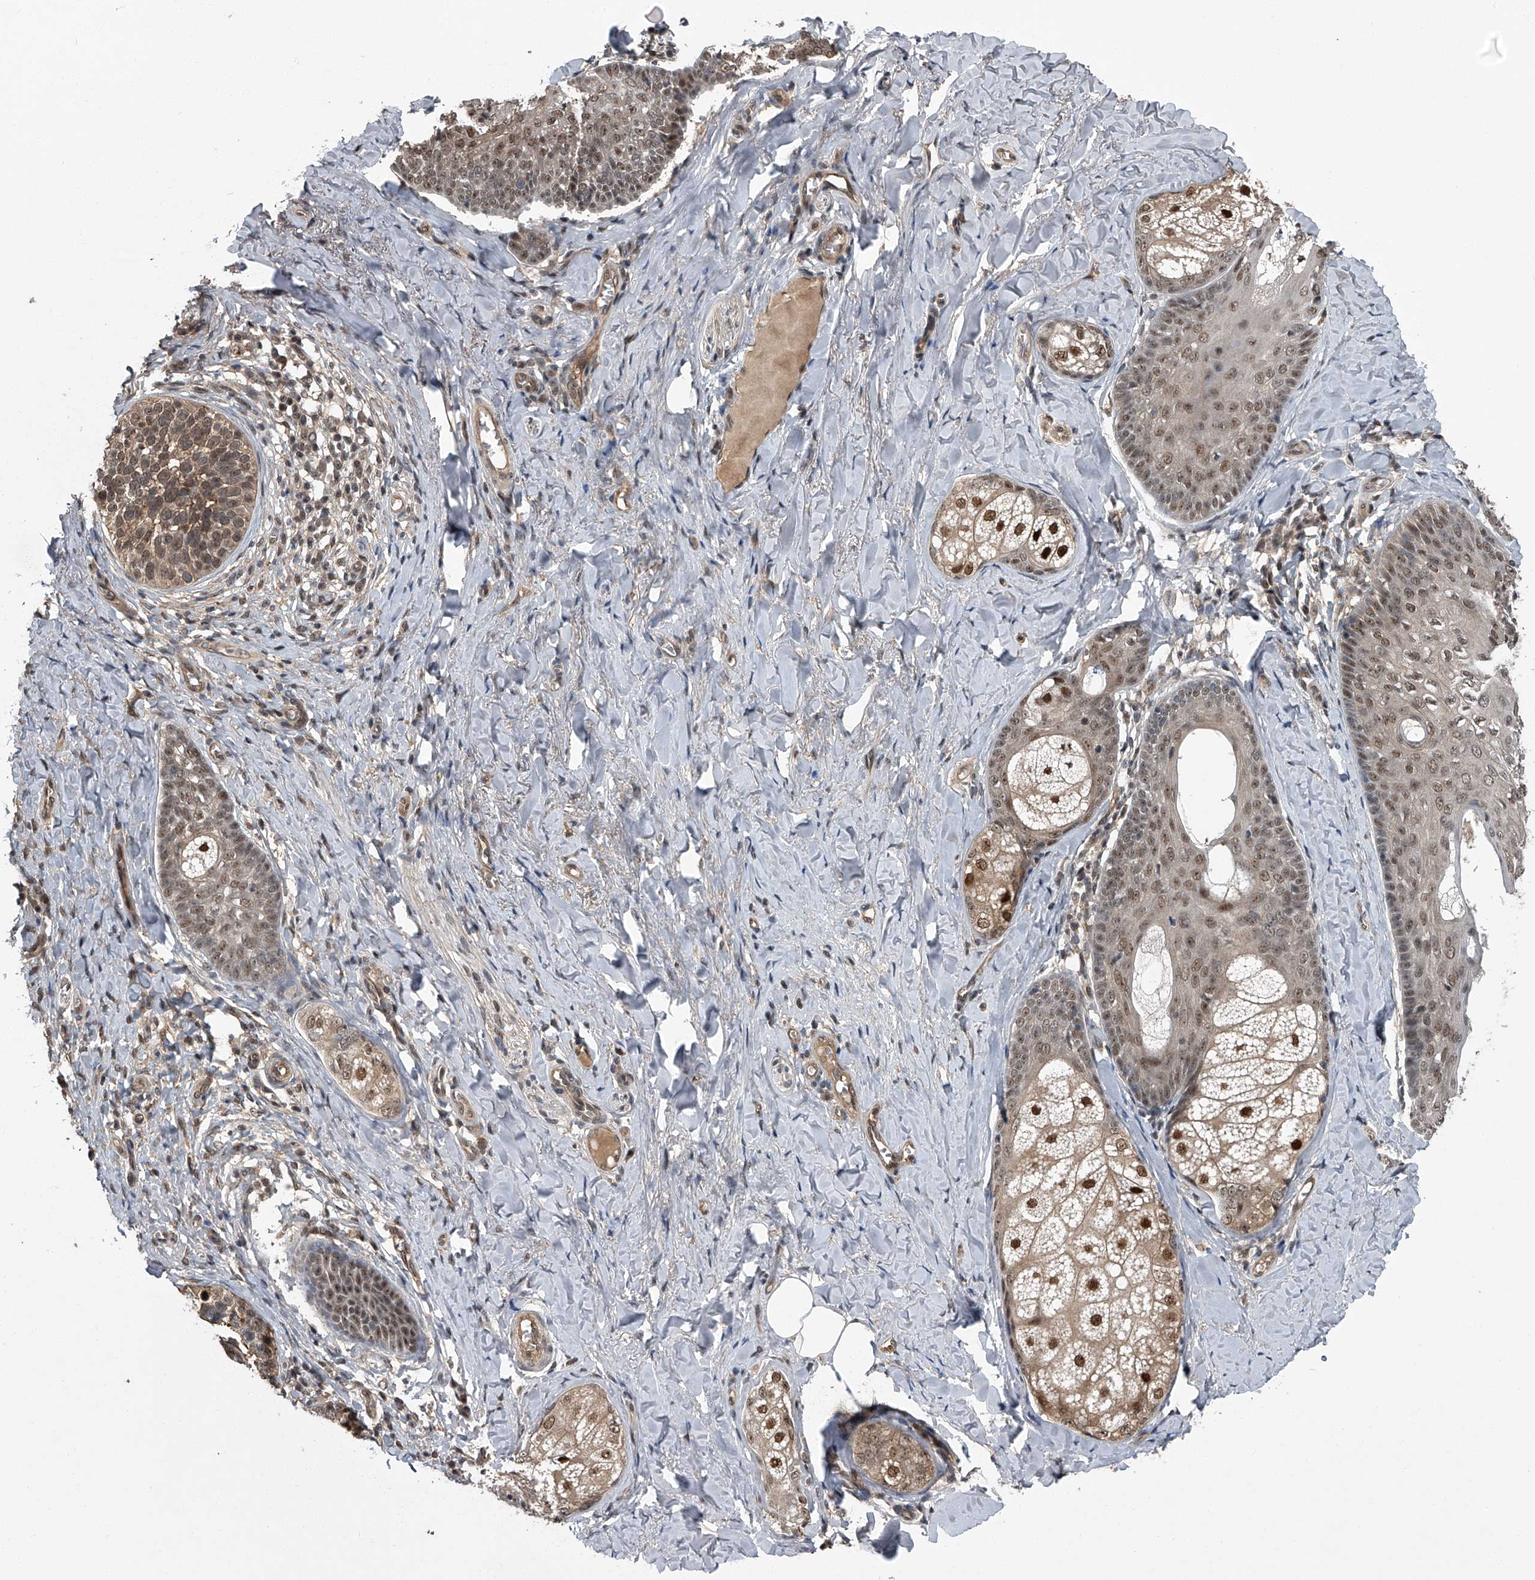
{"staining": {"intensity": "moderate", "quantity": ">75%", "location": "cytoplasmic/membranous,nuclear"}, "tissue": "skin cancer", "cell_type": "Tumor cells", "image_type": "cancer", "snomed": [{"axis": "morphology", "description": "Basal cell carcinoma"}, {"axis": "topography", "description": "Skin"}], "caption": "Protein expression analysis of human skin cancer (basal cell carcinoma) reveals moderate cytoplasmic/membranous and nuclear expression in approximately >75% of tumor cells.", "gene": "SLC12A8", "patient": {"sex": "male", "age": 62}}